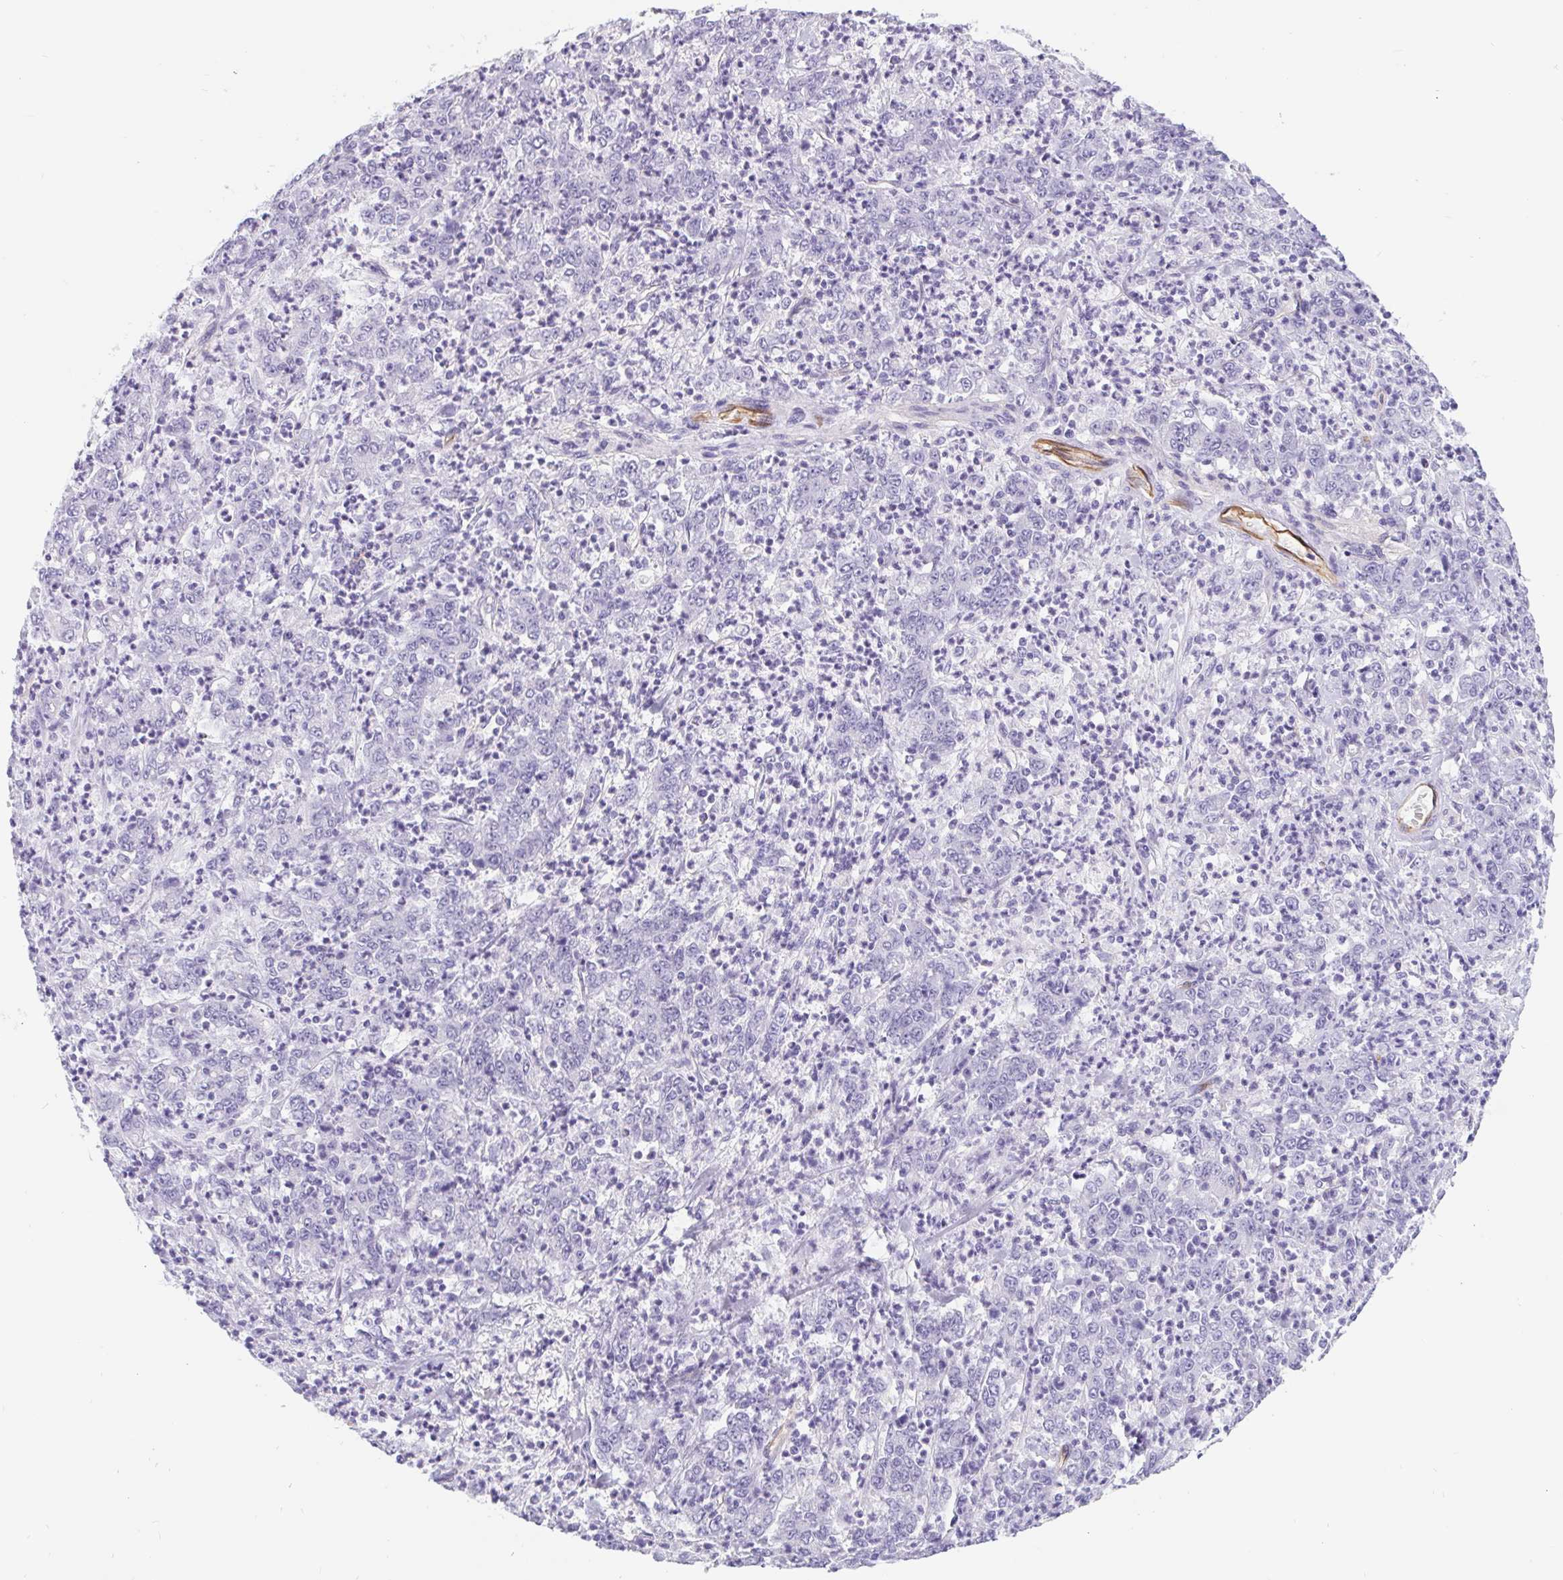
{"staining": {"intensity": "negative", "quantity": "none", "location": "none"}, "tissue": "stomach cancer", "cell_type": "Tumor cells", "image_type": "cancer", "snomed": [{"axis": "morphology", "description": "Adenocarcinoma, NOS"}, {"axis": "topography", "description": "Stomach, lower"}], "caption": "High power microscopy histopathology image of an IHC histopathology image of stomach cancer (adenocarcinoma), revealing no significant staining in tumor cells. (Immunohistochemistry (ihc), brightfield microscopy, high magnification).", "gene": "LIMCH1", "patient": {"sex": "female", "age": 71}}